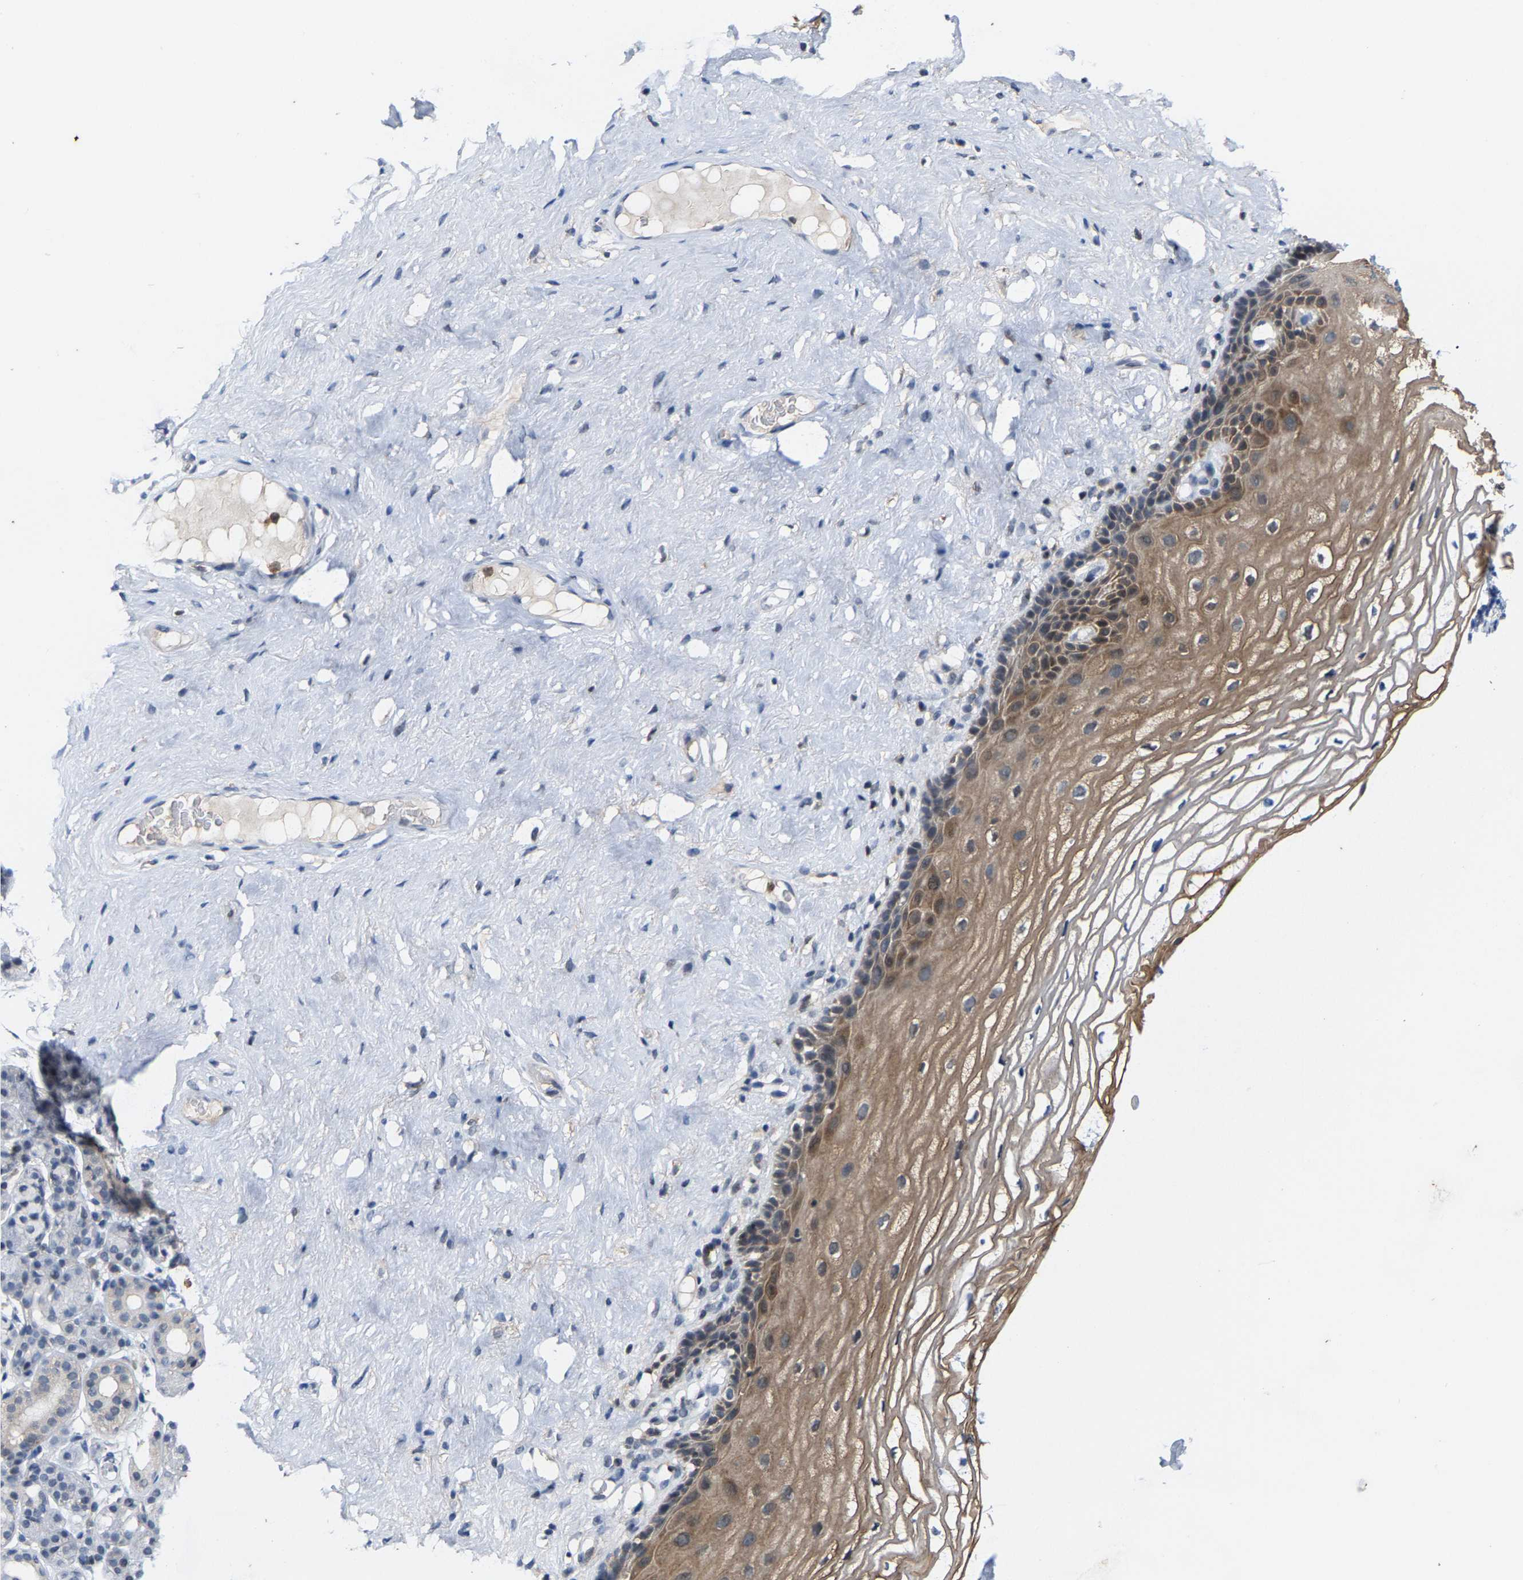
{"staining": {"intensity": "moderate", "quantity": ">75%", "location": "cytoplasmic/membranous"}, "tissue": "vagina", "cell_type": "Squamous epithelial cells", "image_type": "normal", "snomed": [{"axis": "morphology", "description": "Normal tissue, NOS"}, {"axis": "morphology", "description": "Adenocarcinoma, NOS"}, {"axis": "topography", "description": "Rectum"}, {"axis": "topography", "description": "Vagina"}], "caption": "Immunohistochemical staining of benign vagina reveals >75% levels of moderate cytoplasmic/membranous protein staining in about >75% of squamous epithelial cells. The staining was performed using DAB, with brown indicating positive protein expression. Nuclei are stained blue with hematoxylin.", "gene": "FGD3", "patient": {"sex": "female", "age": 71}}